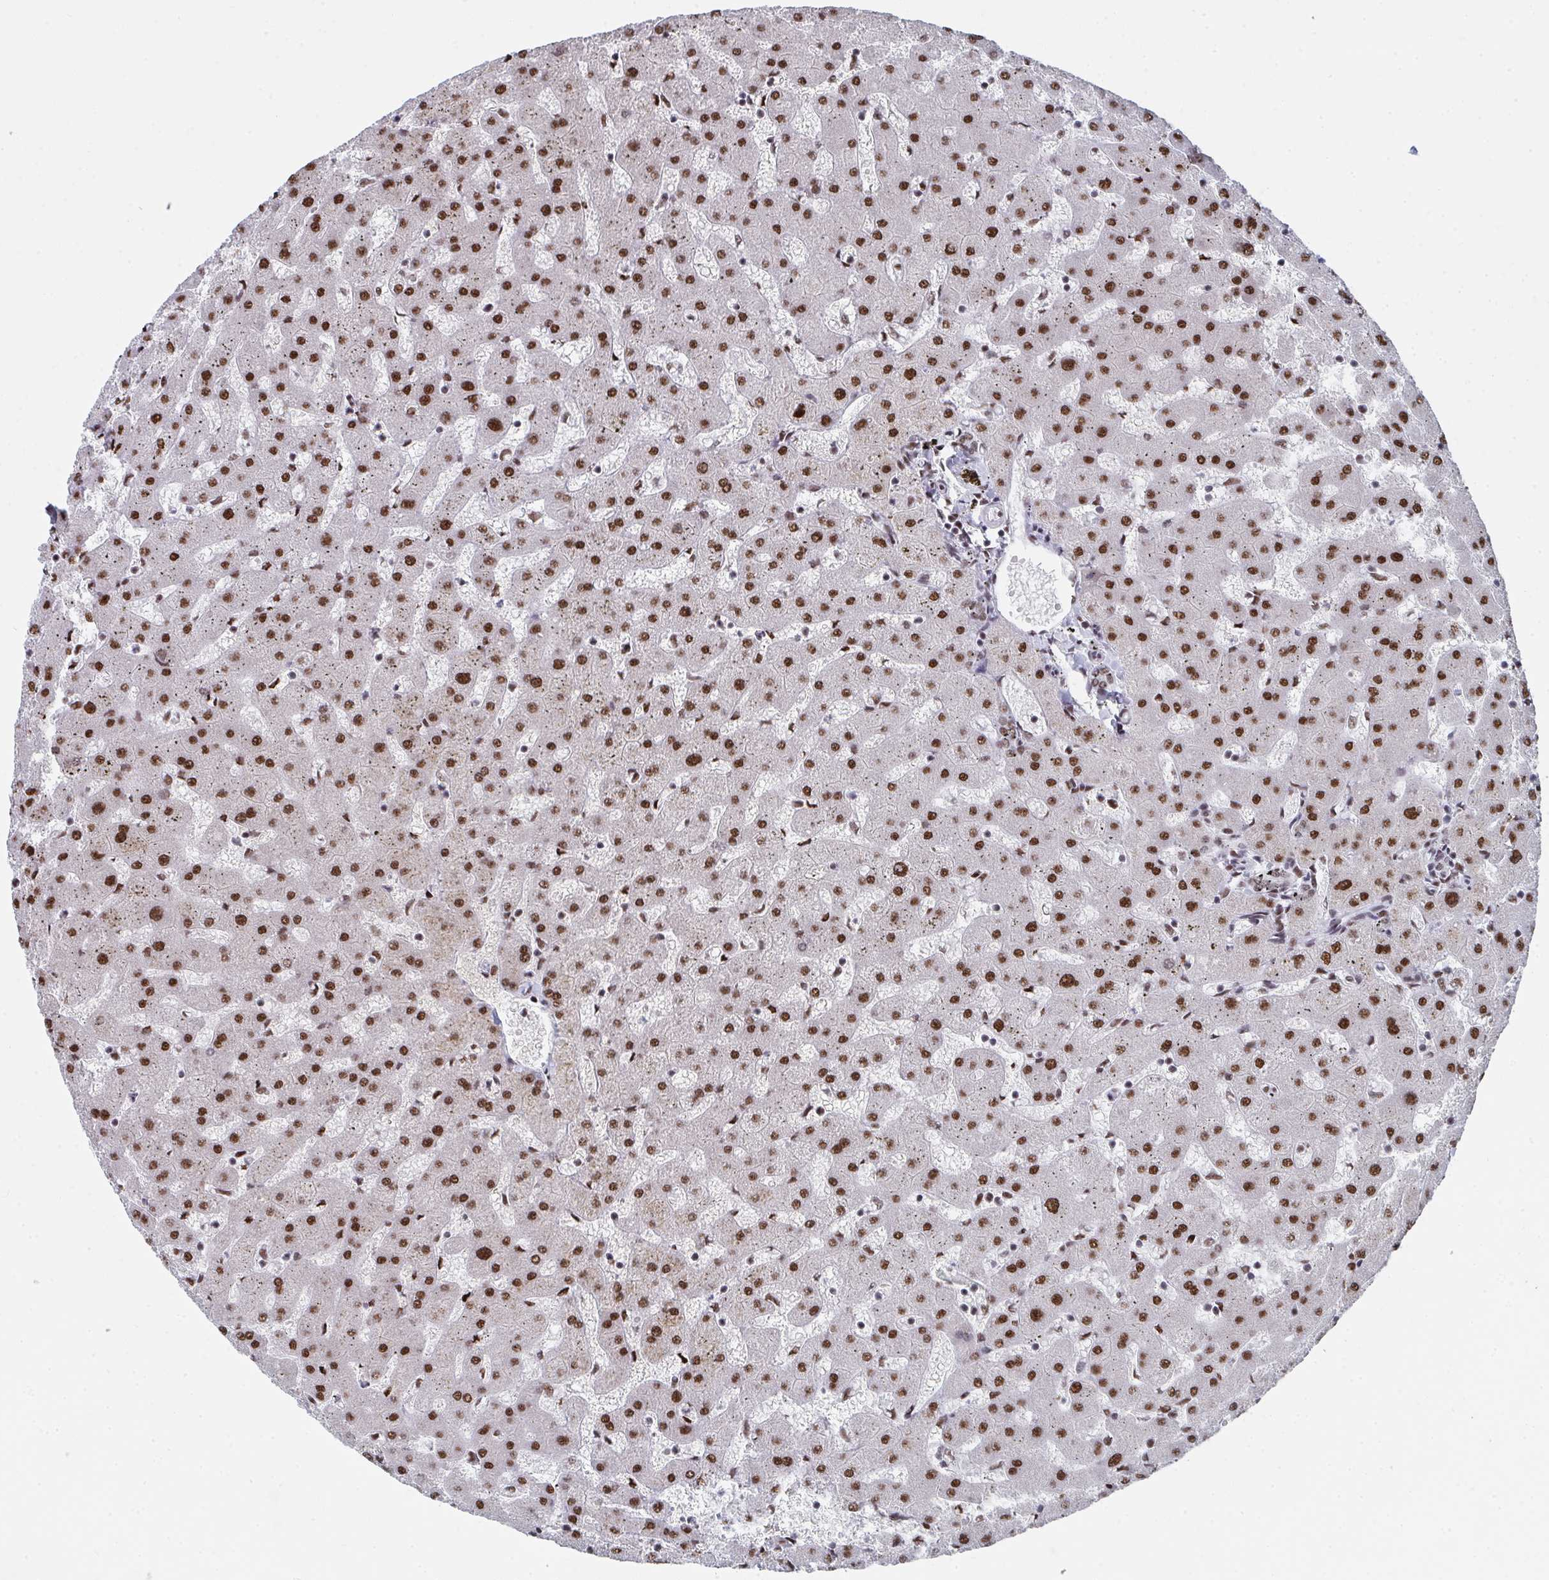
{"staining": {"intensity": "weak", "quantity": ">75%", "location": "nuclear"}, "tissue": "liver", "cell_type": "Cholangiocytes", "image_type": "normal", "snomed": [{"axis": "morphology", "description": "Normal tissue, NOS"}, {"axis": "topography", "description": "Liver"}], "caption": "Cholangiocytes exhibit weak nuclear positivity in approximately >75% of cells in benign liver. The staining was performed using DAB (3,3'-diaminobenzidine) to visualize the protein expression in brown, while the nuclei were stained in blue with hematoxylin (Magnification: 20x).", "gene": "SNRNP70", "patient": {"sex": "female", "age": 63}}